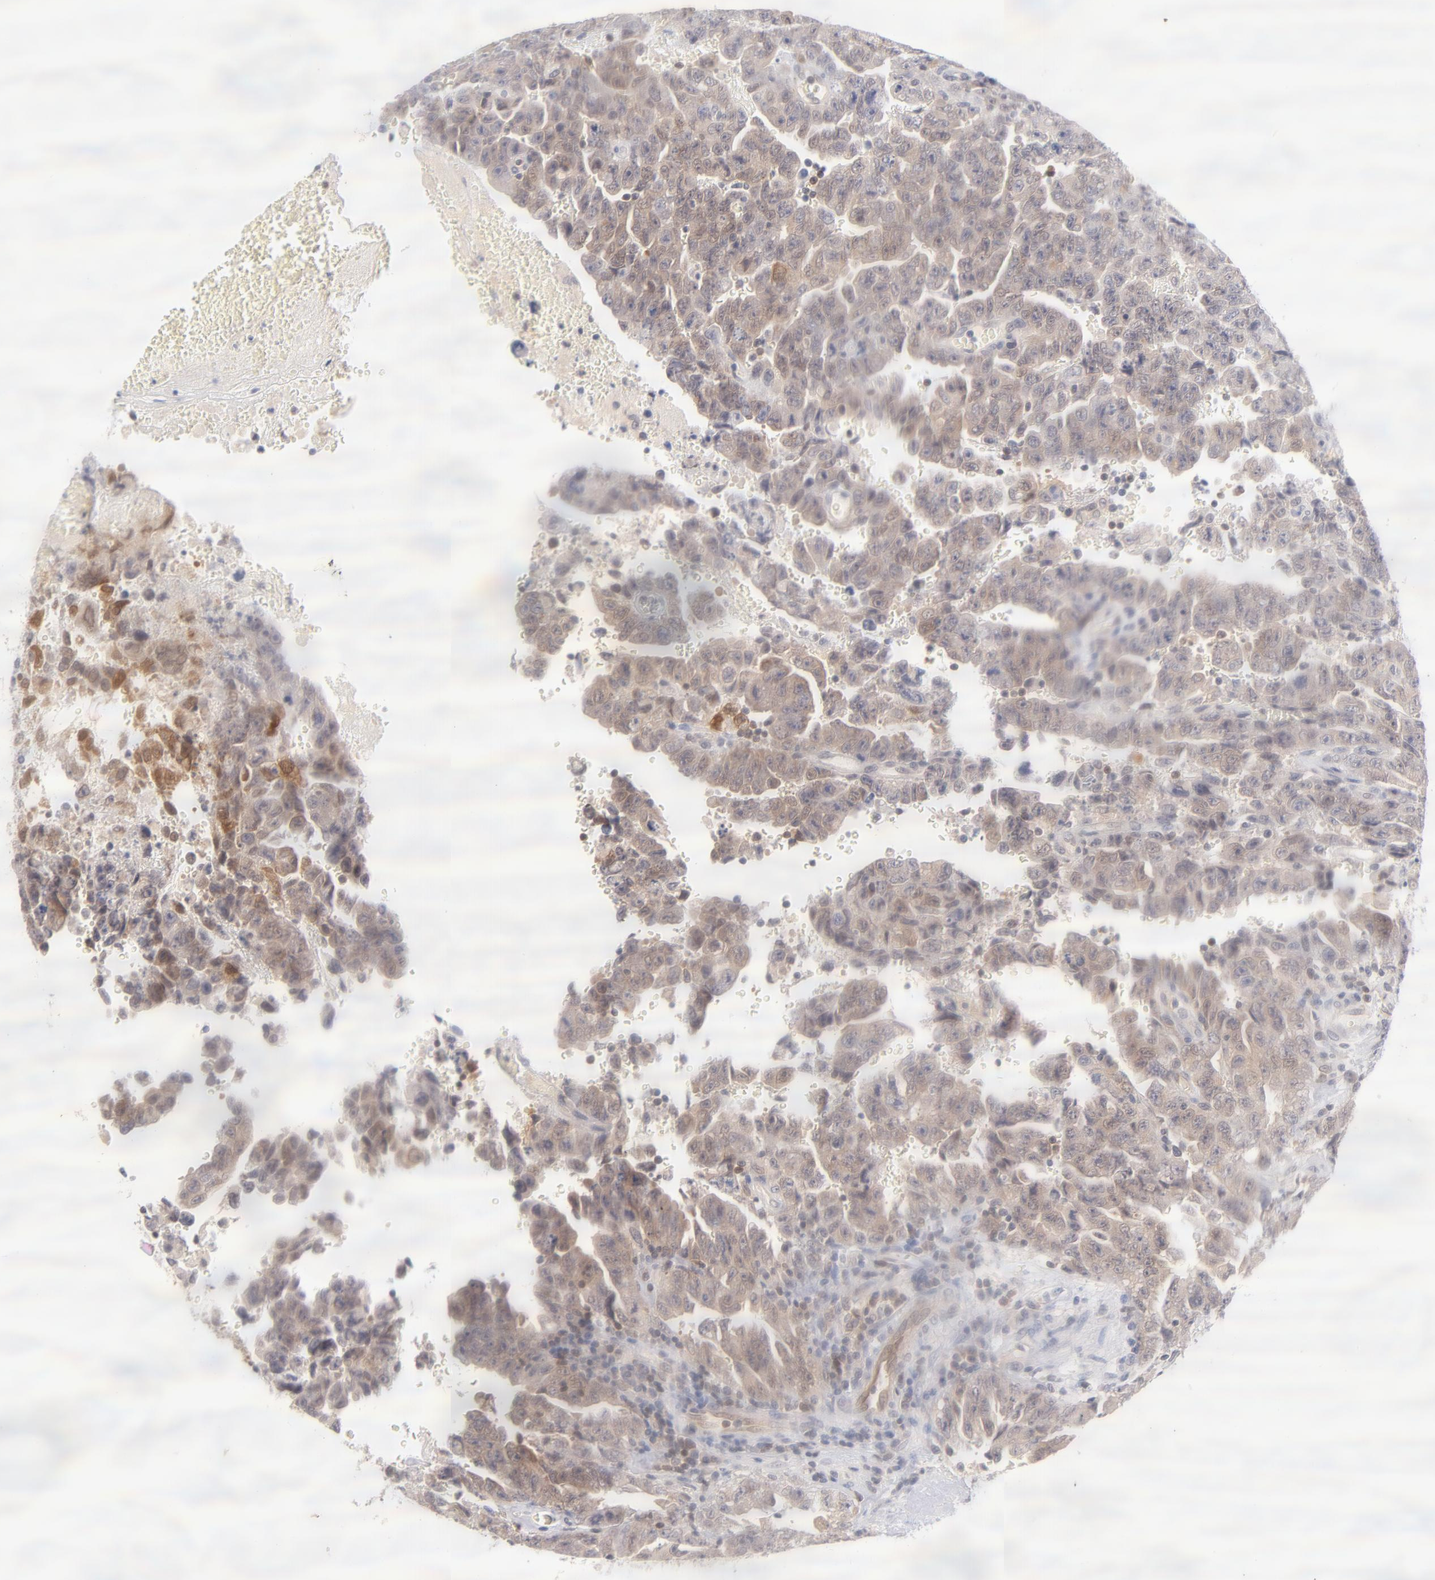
{"staining": {"intensity": "weak", "quantity": ">75%", "location": "cytoplasmic/membranous"}, "tissue": "testis cancer", "cell_type": "Tumor cells", "image_type": "cancer", "snomed": [{"axis": "morphology", "description": "Carcinoma, Embryonal, NOS"}, {"axis": "topography", "description": "Testis"}], "caption": "Immunohistochemical staining of testis cancer (embryonal carcinoma) demonstrates low levels of weak cytoplasmic/membranous expression in about >75% of tumor cells.", "gene": "CASP6", "patient": {"sex": "male", "age": 28}}